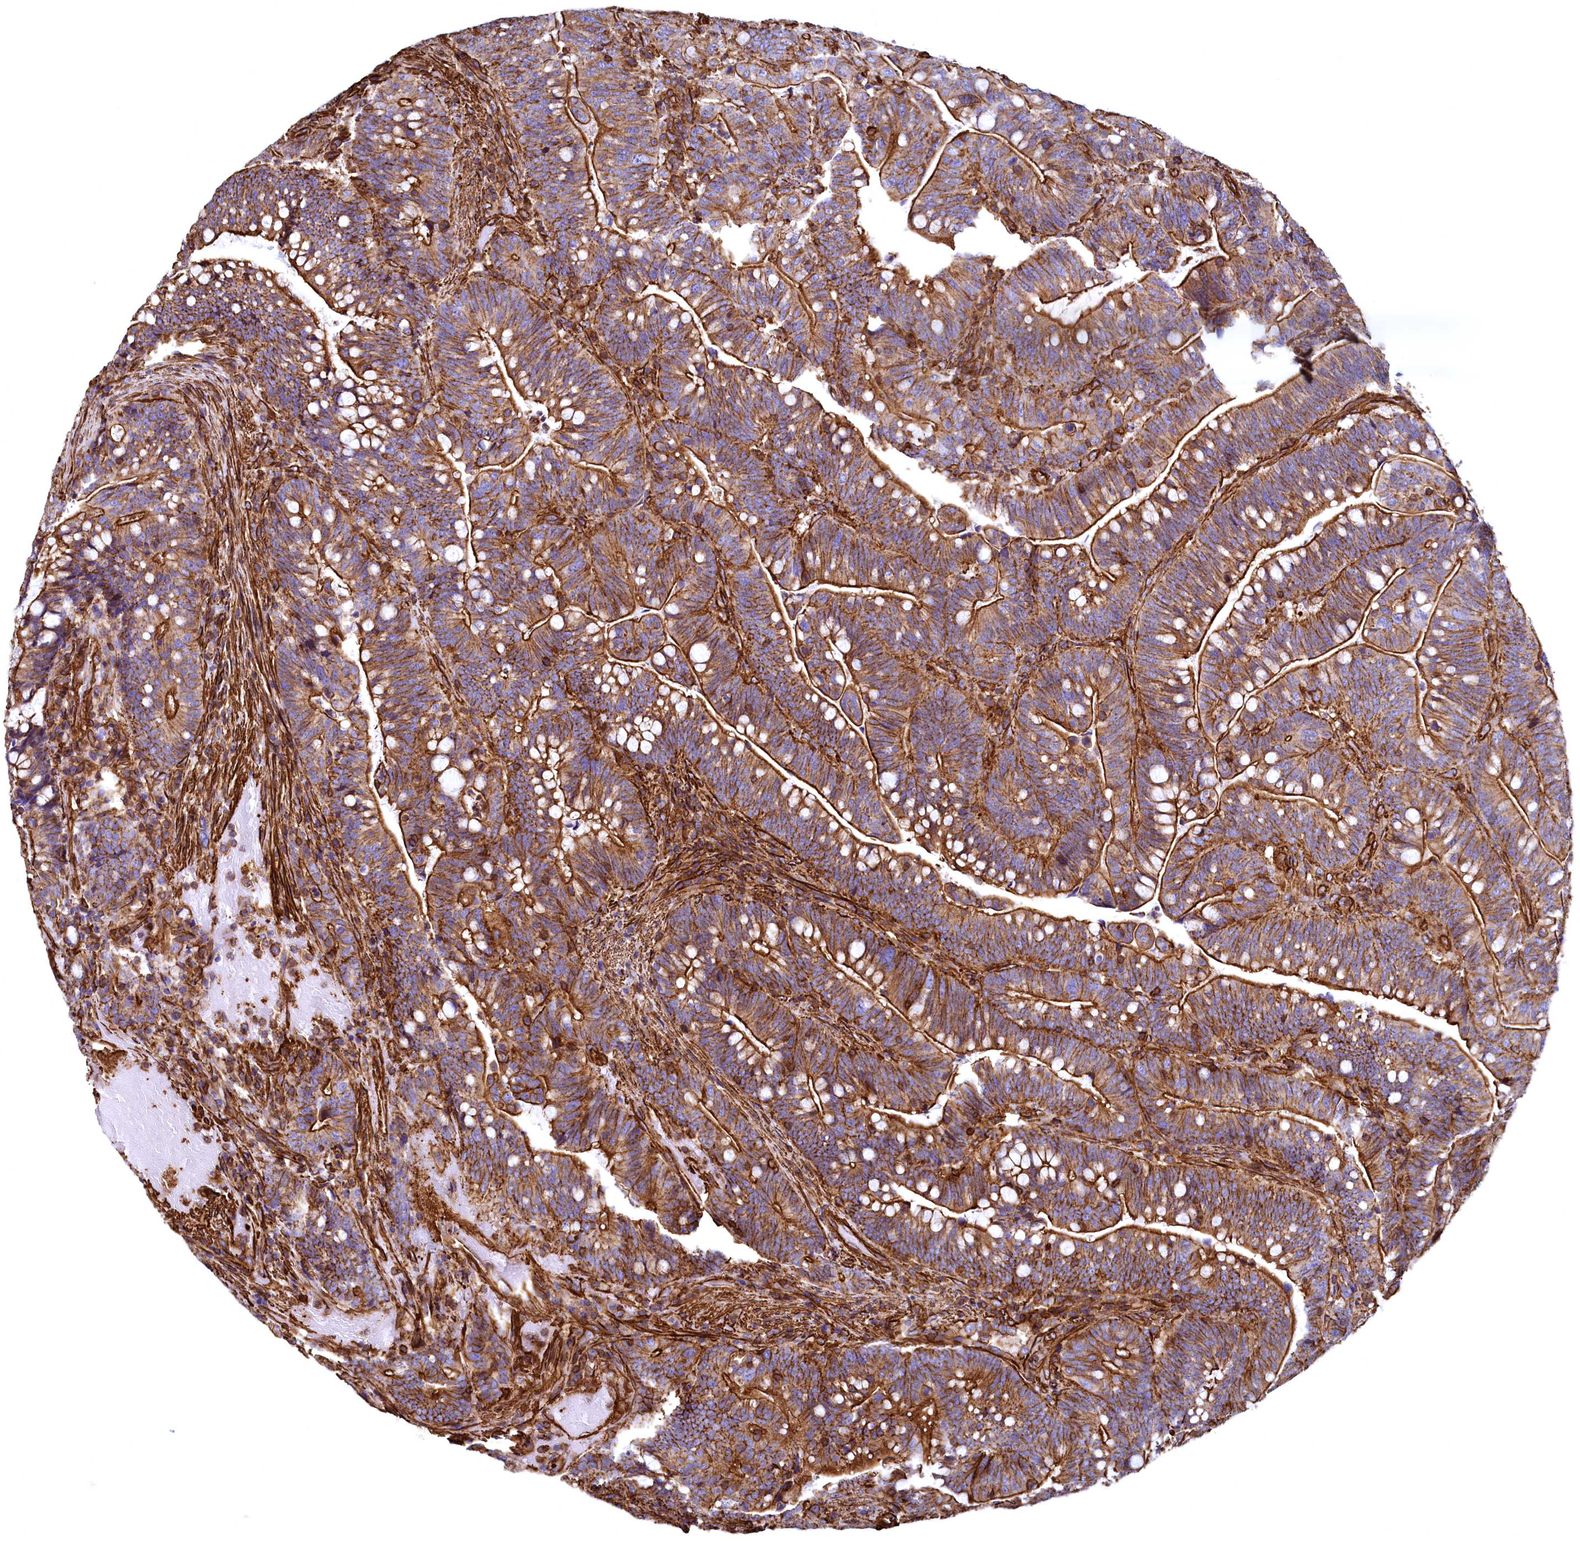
{"staining": {"intensity": "strong", "quantity": ">75%", "location": "cytoplasmic/membranous"}, "tissue": "colorectal cancer", "cell_type": "Tumor cells", "image_type": "cancer", "snomed": [{"axis": "morphology", "description": "Normal tissue, NOS"}, {"axis": "morphology", "description": "Adenocarcinoma, NOS"}, {"axis": "topography", "description": "Colon"}], "caption": "Human colorectal cancer stained with a brown dye shows strong cytoplasmic/membranous positive positivity in about >75% of tumor cells.", "gene": "THBS1", "patient": {"sex": "female", "age": 66}}